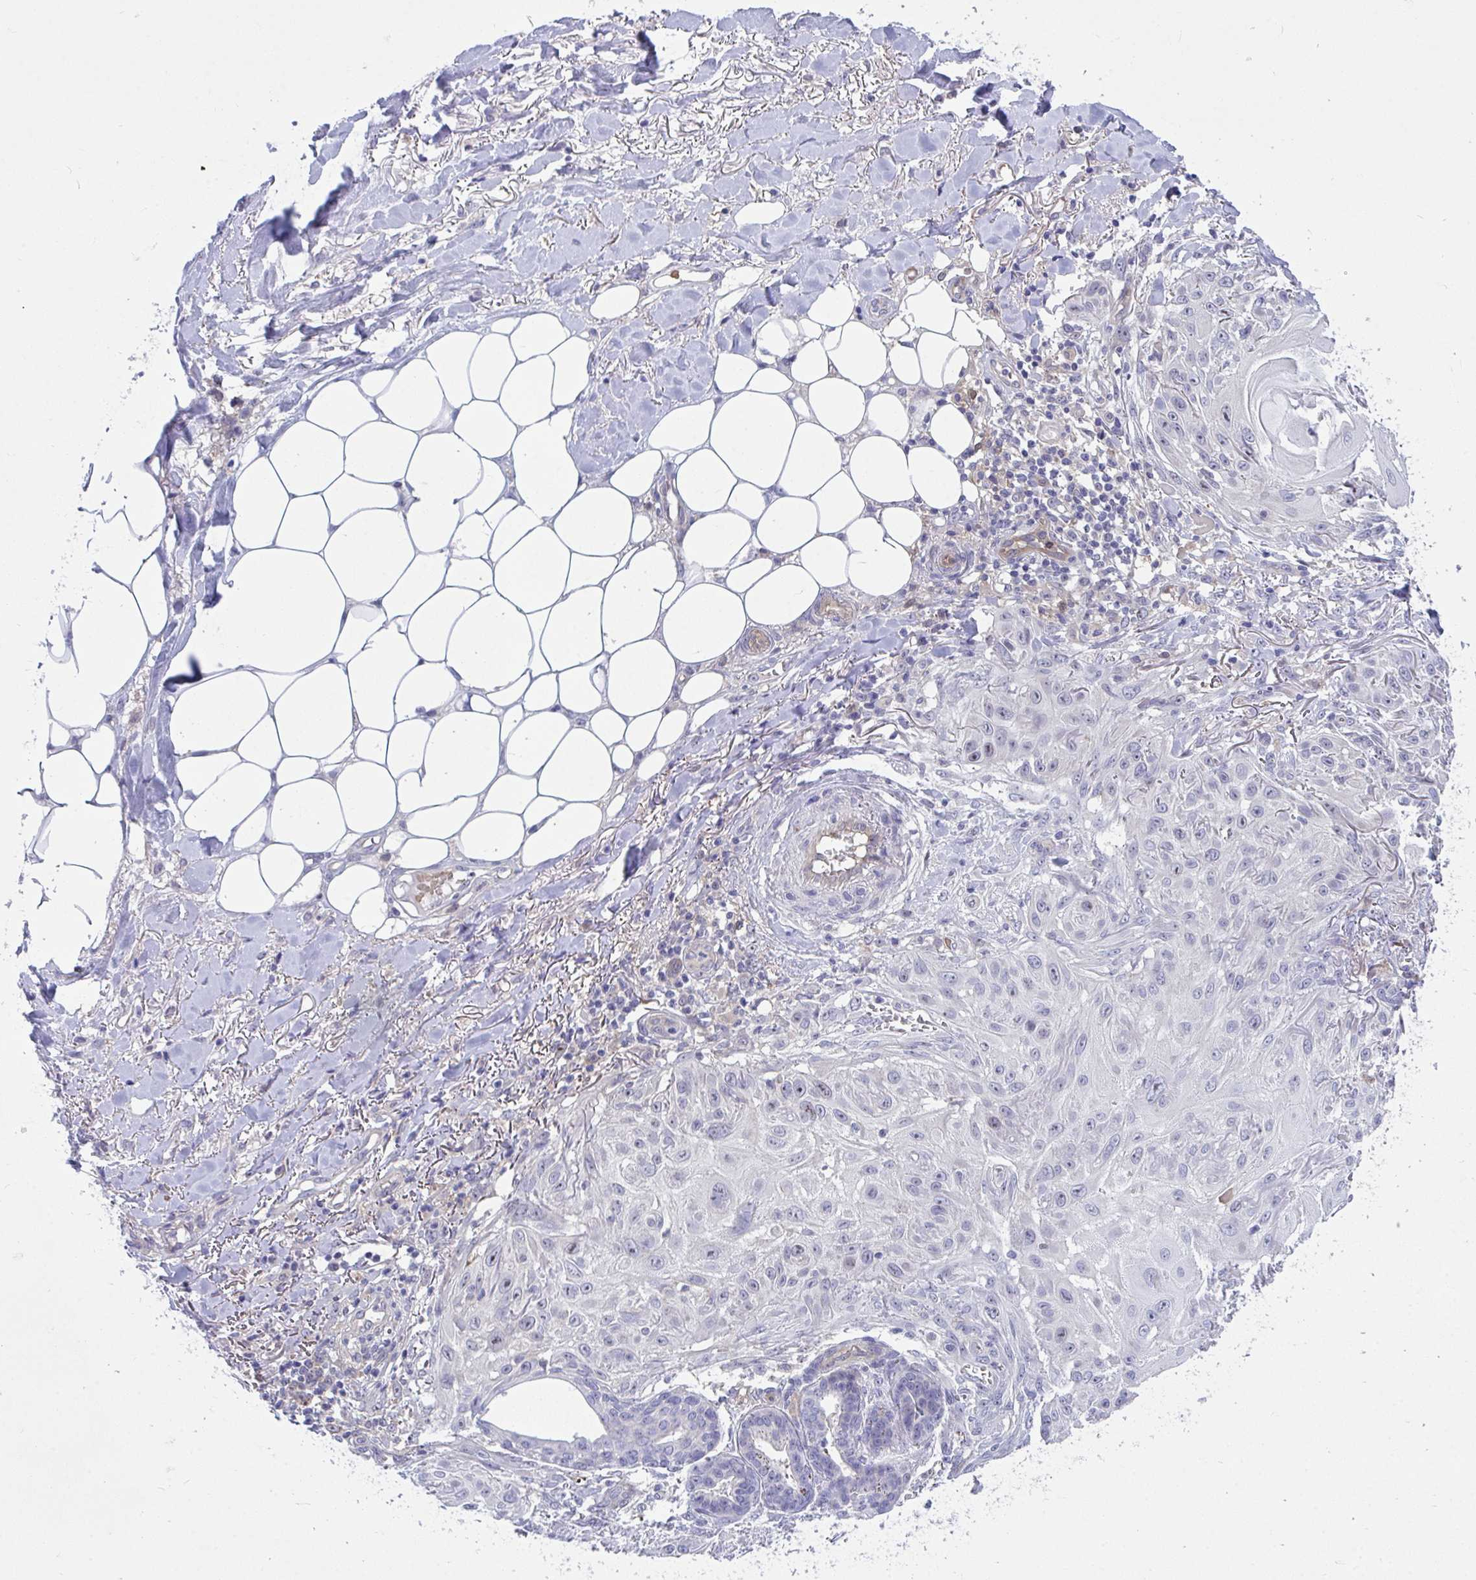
{"staining": {"intensity": "moderate", "quantity": "<25%", "location": "nuclear"}, "tissue": "skin cancer", "cell_type": "Tumor cells", "image_type": "cancer", "snomed": [{"axis": "morphology", "description": "Squamous cell carcinoma, NOS"}, {"axis": "topography", "description": "Skin"}], "caption": "Immunohistochemistry of human squamous cell carcinoma (skin) displays low levels of moderate nuclear expression in approximately <25% of tumor cells. Using DAB (brown) and hematoxylin (blue) stains, captured at high magnification using brightfield microscopy.", "gene": "CENPQ", "patient": {"sex": "female", "age": 91}}